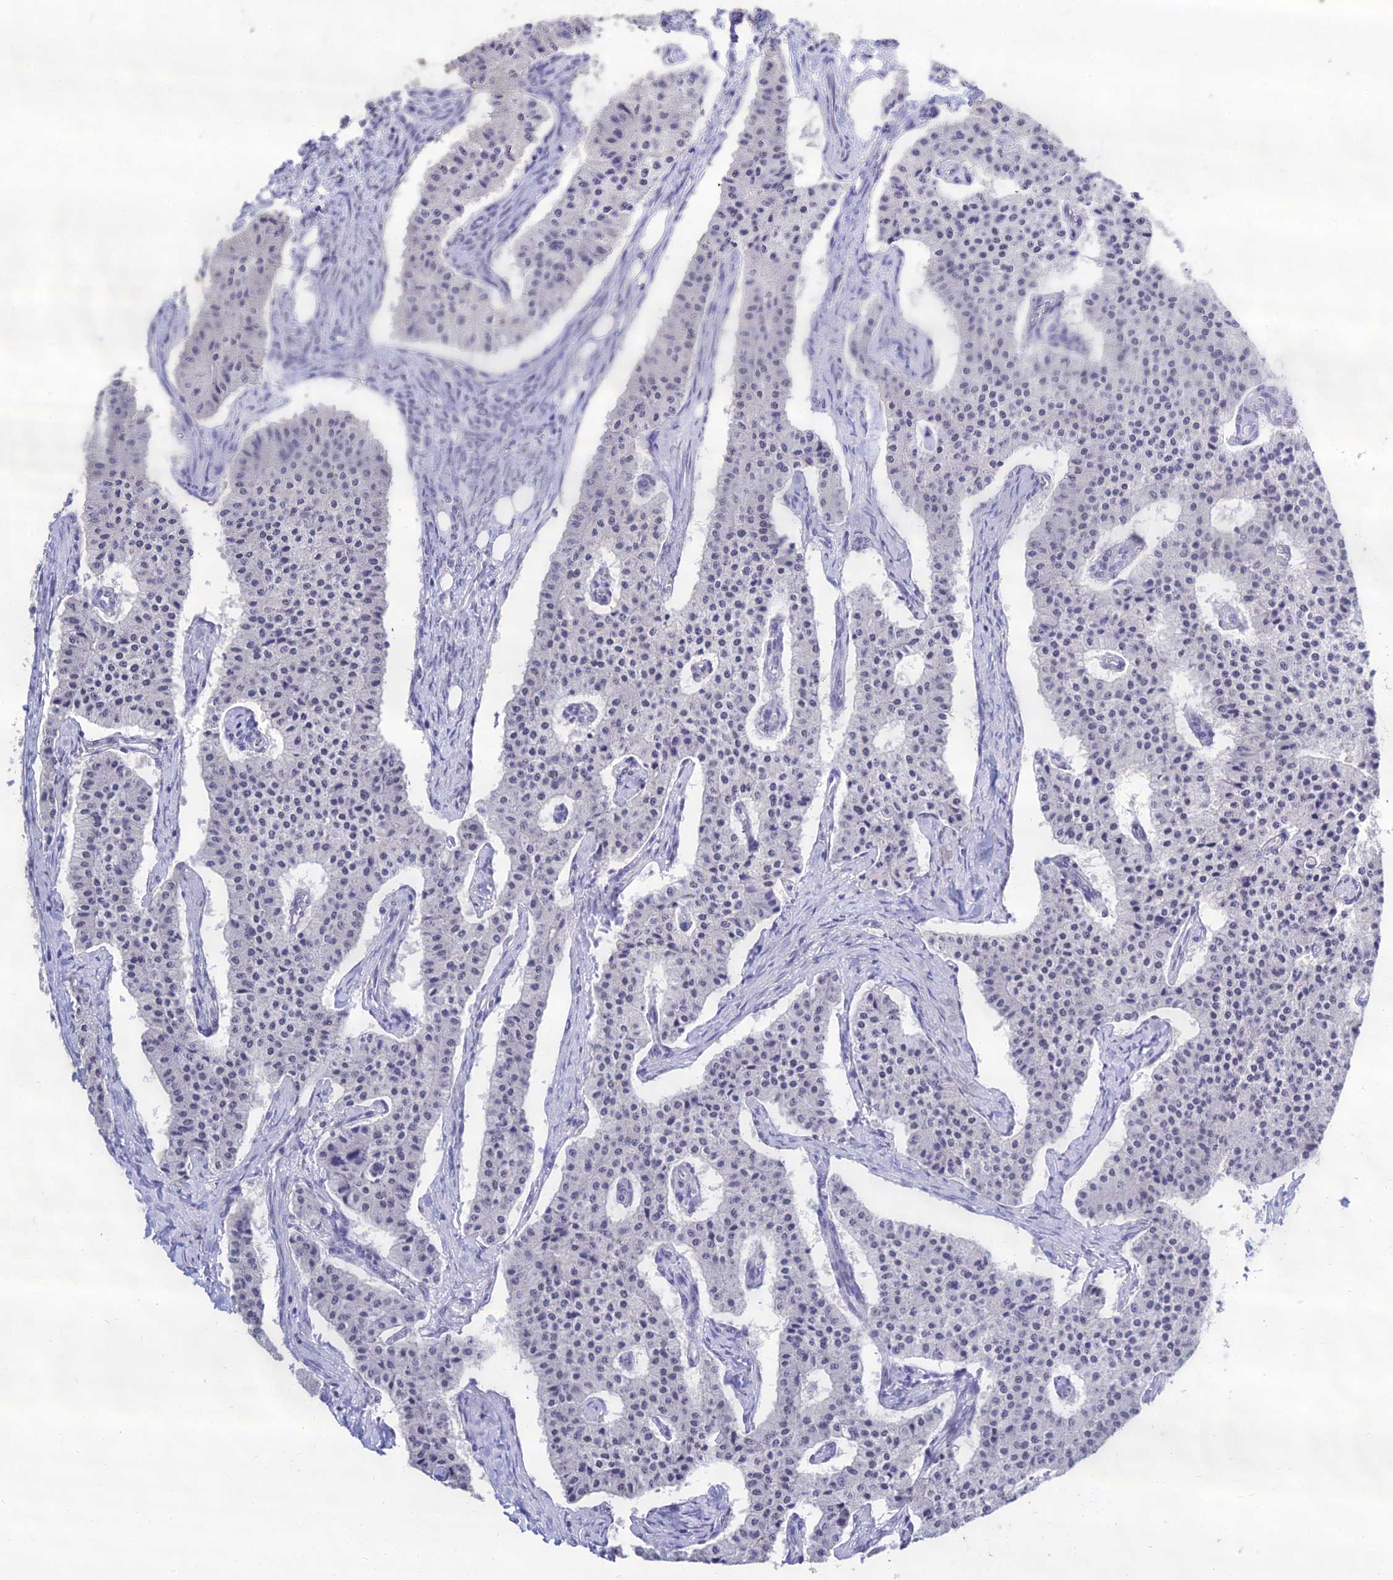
{"staining": {"intensity": "negative", "quantity": "none", "location": "none"}, "tissue": "carcinoid", "cell_type": "Tumor cells", "image_type": "cancer", "snomed": [{"axis": "morphology", "description": "Carcinoid, malignant, NOS"}, {"axis": "topography", "description": "Colon"}], "caption": "High power microscopy photomicrograph of an immunohistochemistry (IHC) image of malignant carcinoid, revealing no significant staining in tumor cells.", "gene": "PPP4R2", "patient": {"sex": "female", "age": 52}}